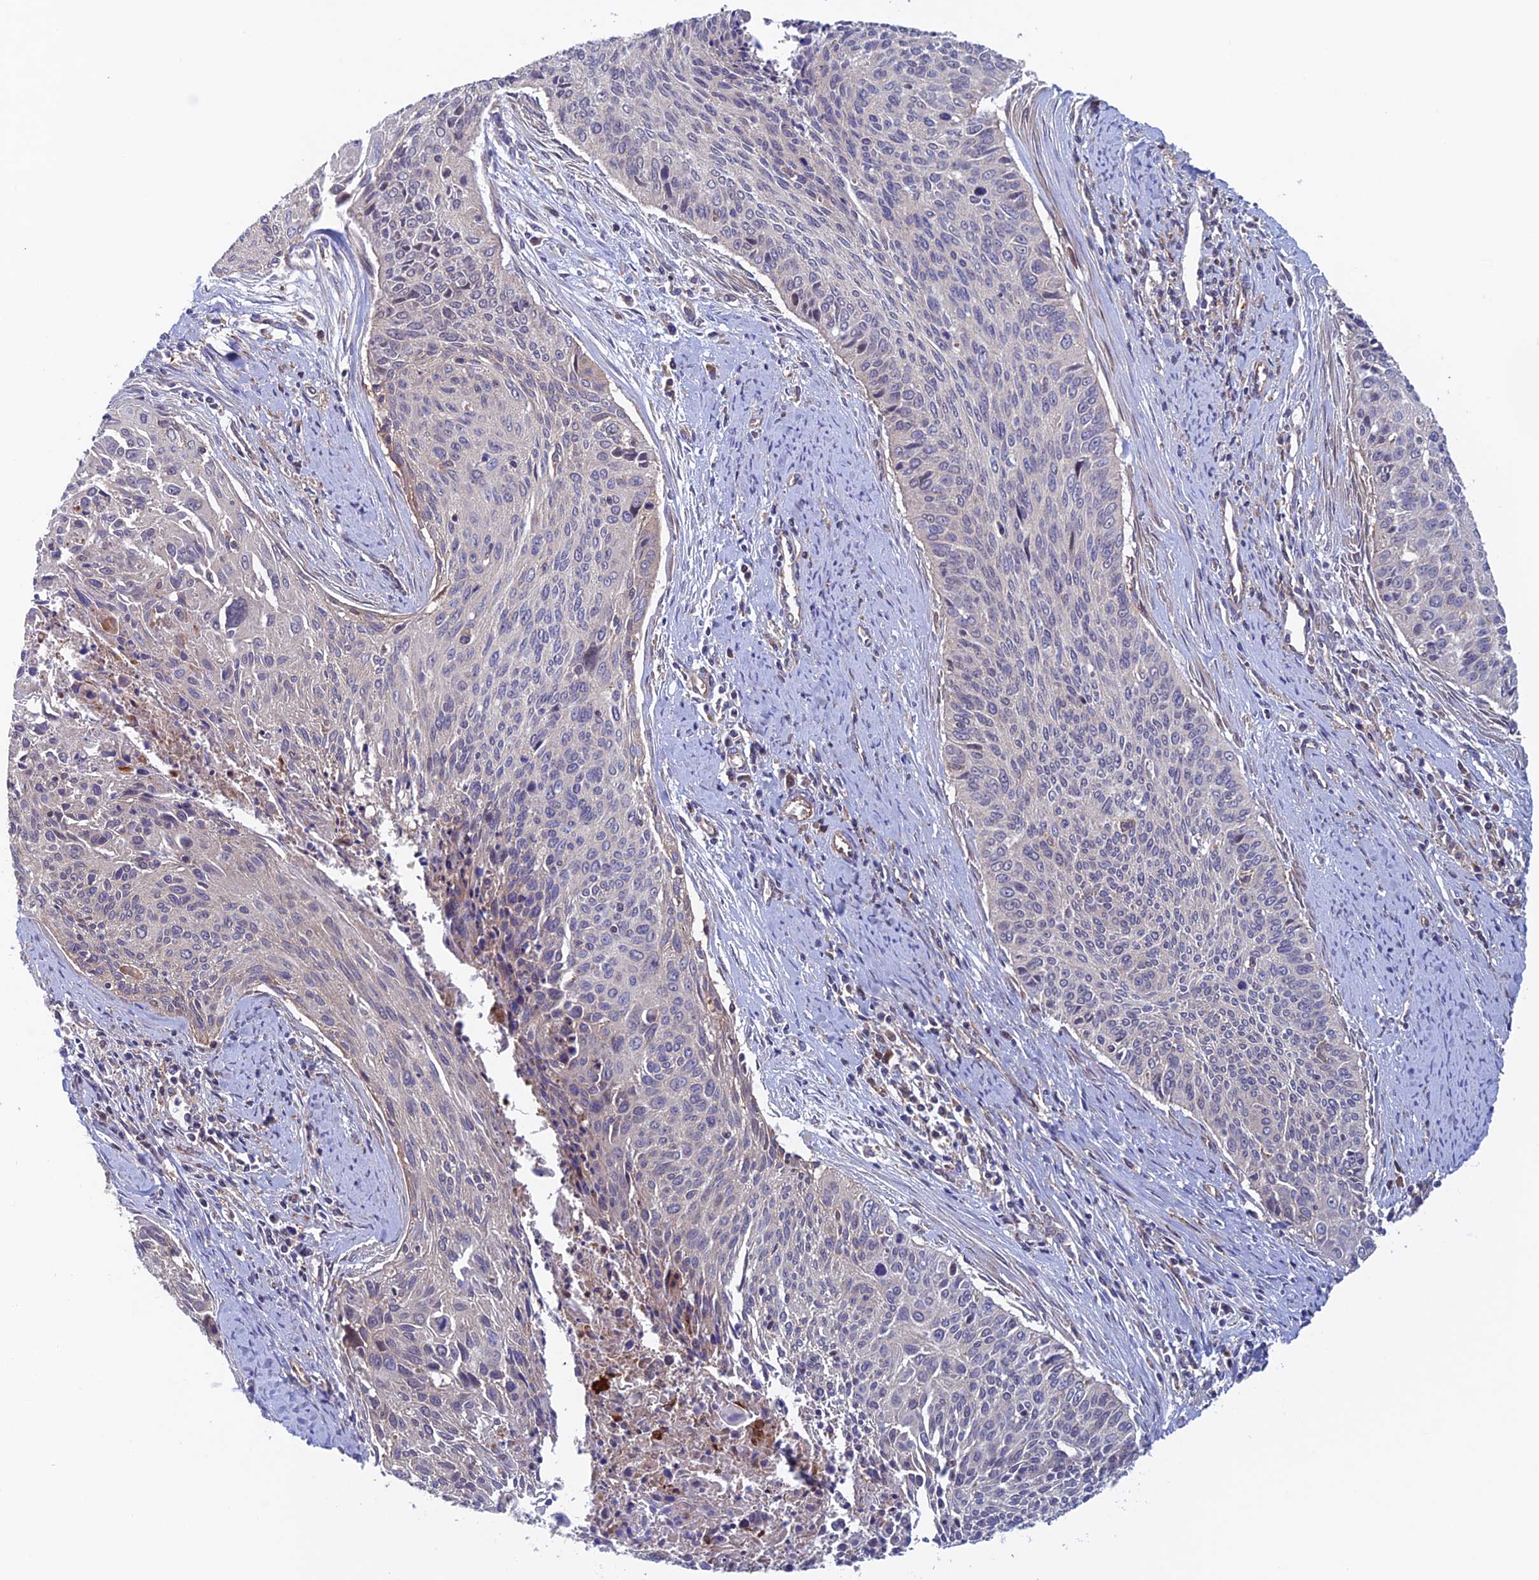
{"staining": {"intensity": "weak", "quantity": "<25%", "location": "cytoplasmic/membranous"}, "tissue": "cervical cancer", "cell_type": "Tumor cells", "image_type": "cancer", "snomed": [{"axis": "morphology", "description": "Squamous cell carcinoma, NOS"}, {"axis": "topography", "description": "Cervix"}], "caption": "Immunohistochemistry photomicrograph of human cervical squamous cell carcinoma stained for a protein (brown), which shows no positivity in tumor cells.", "gene": "NUDT16L1", "patient": {"sex": "female", "age": 55}}